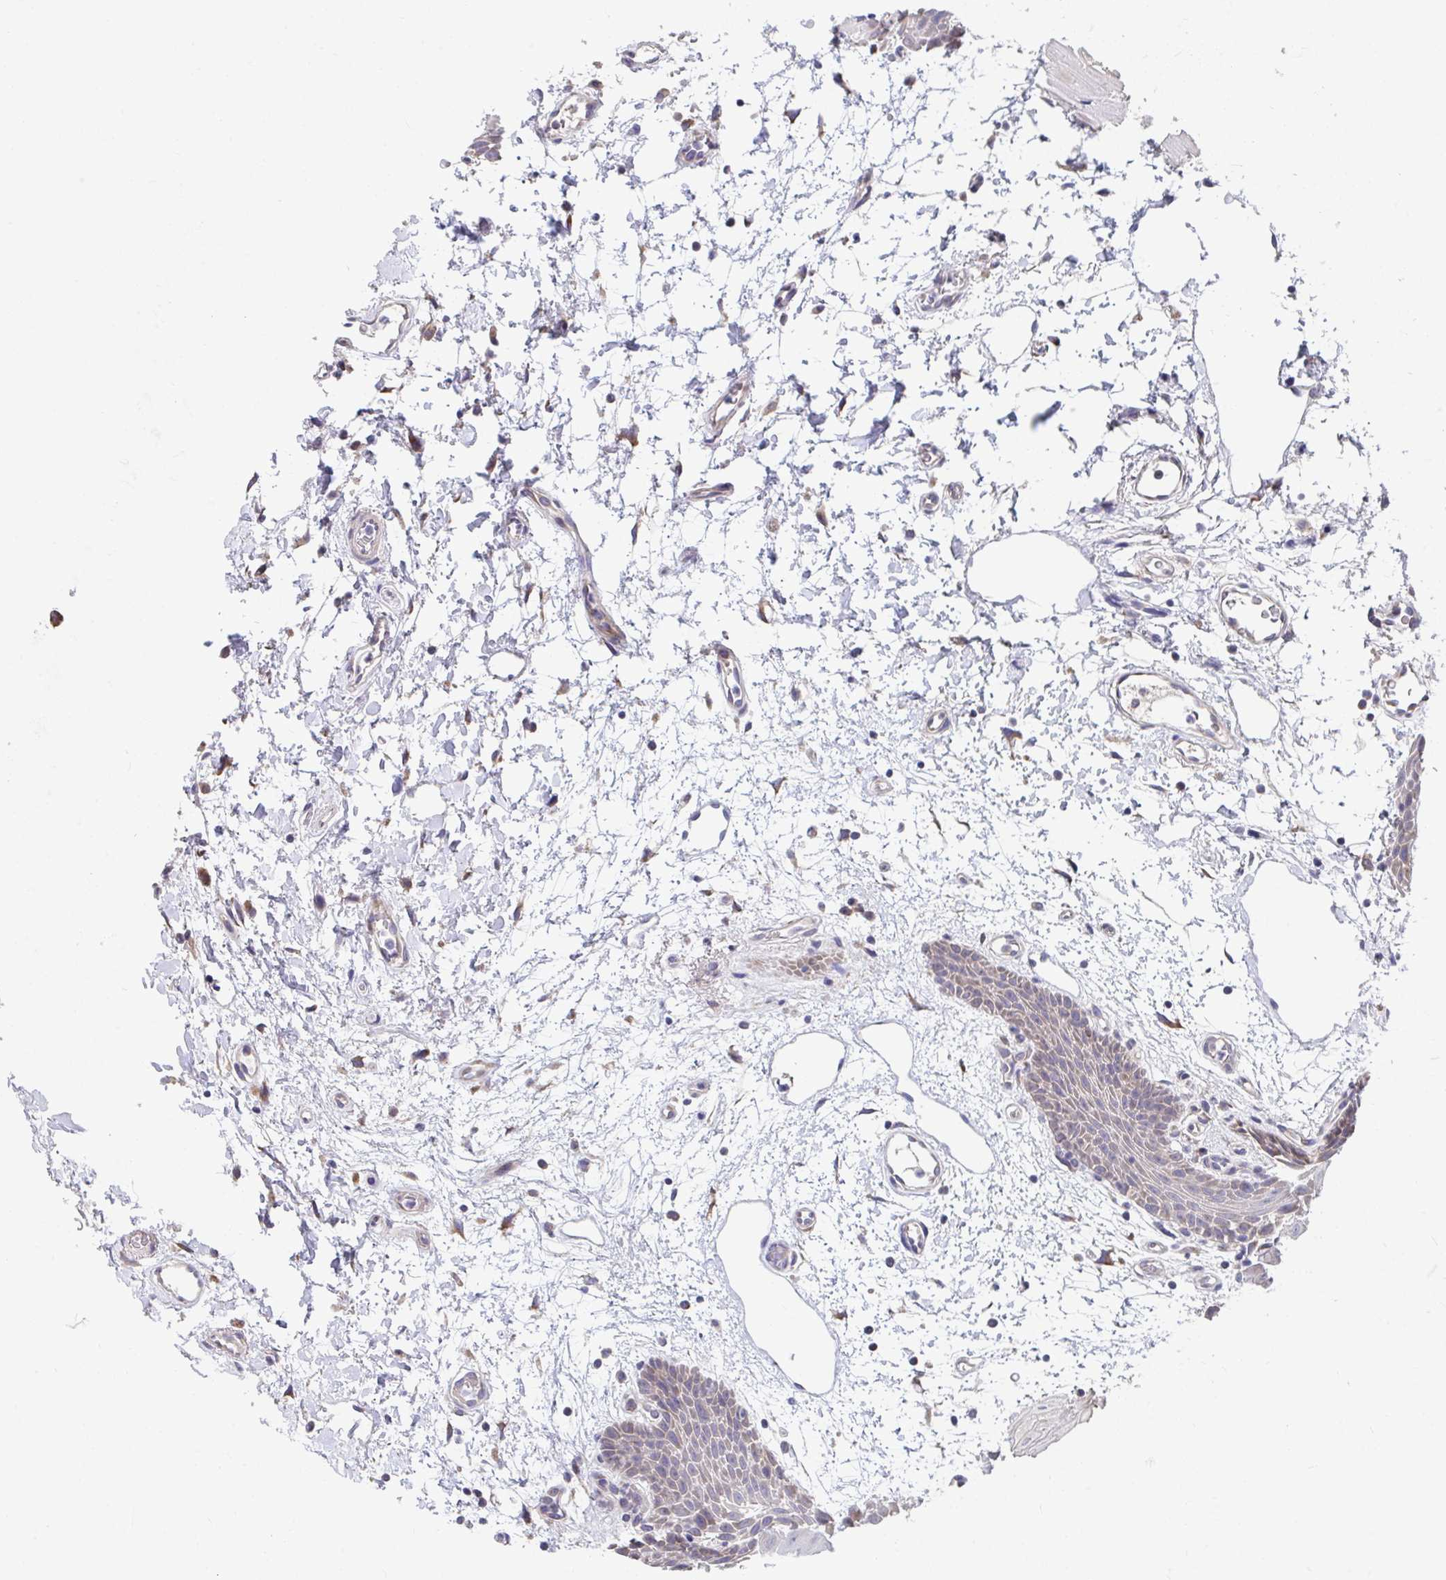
{"staining": {"intensity": "moderate", "quantity": "25%-75%", "location": "cytoplasmic/membranous"}, "tissue": "oral mucosa", "cell_type": "Squamous epithelial cells", "image_type": "normal", "snomed": [{"axis": "morphology", "description": "Normal tissue, NOS"}, {"axis": "topography", "description": "Oral tissue"}], "caption": "This is a micrograph of immunohistochemistry (IHC) staining of unremarkable oral mucosa, which shows moderate expression in the cytoplasmic/membranous of squamous epithelial cells.", "gene": "SUSD4", "patient": {"sex": "female", "age": 59}}